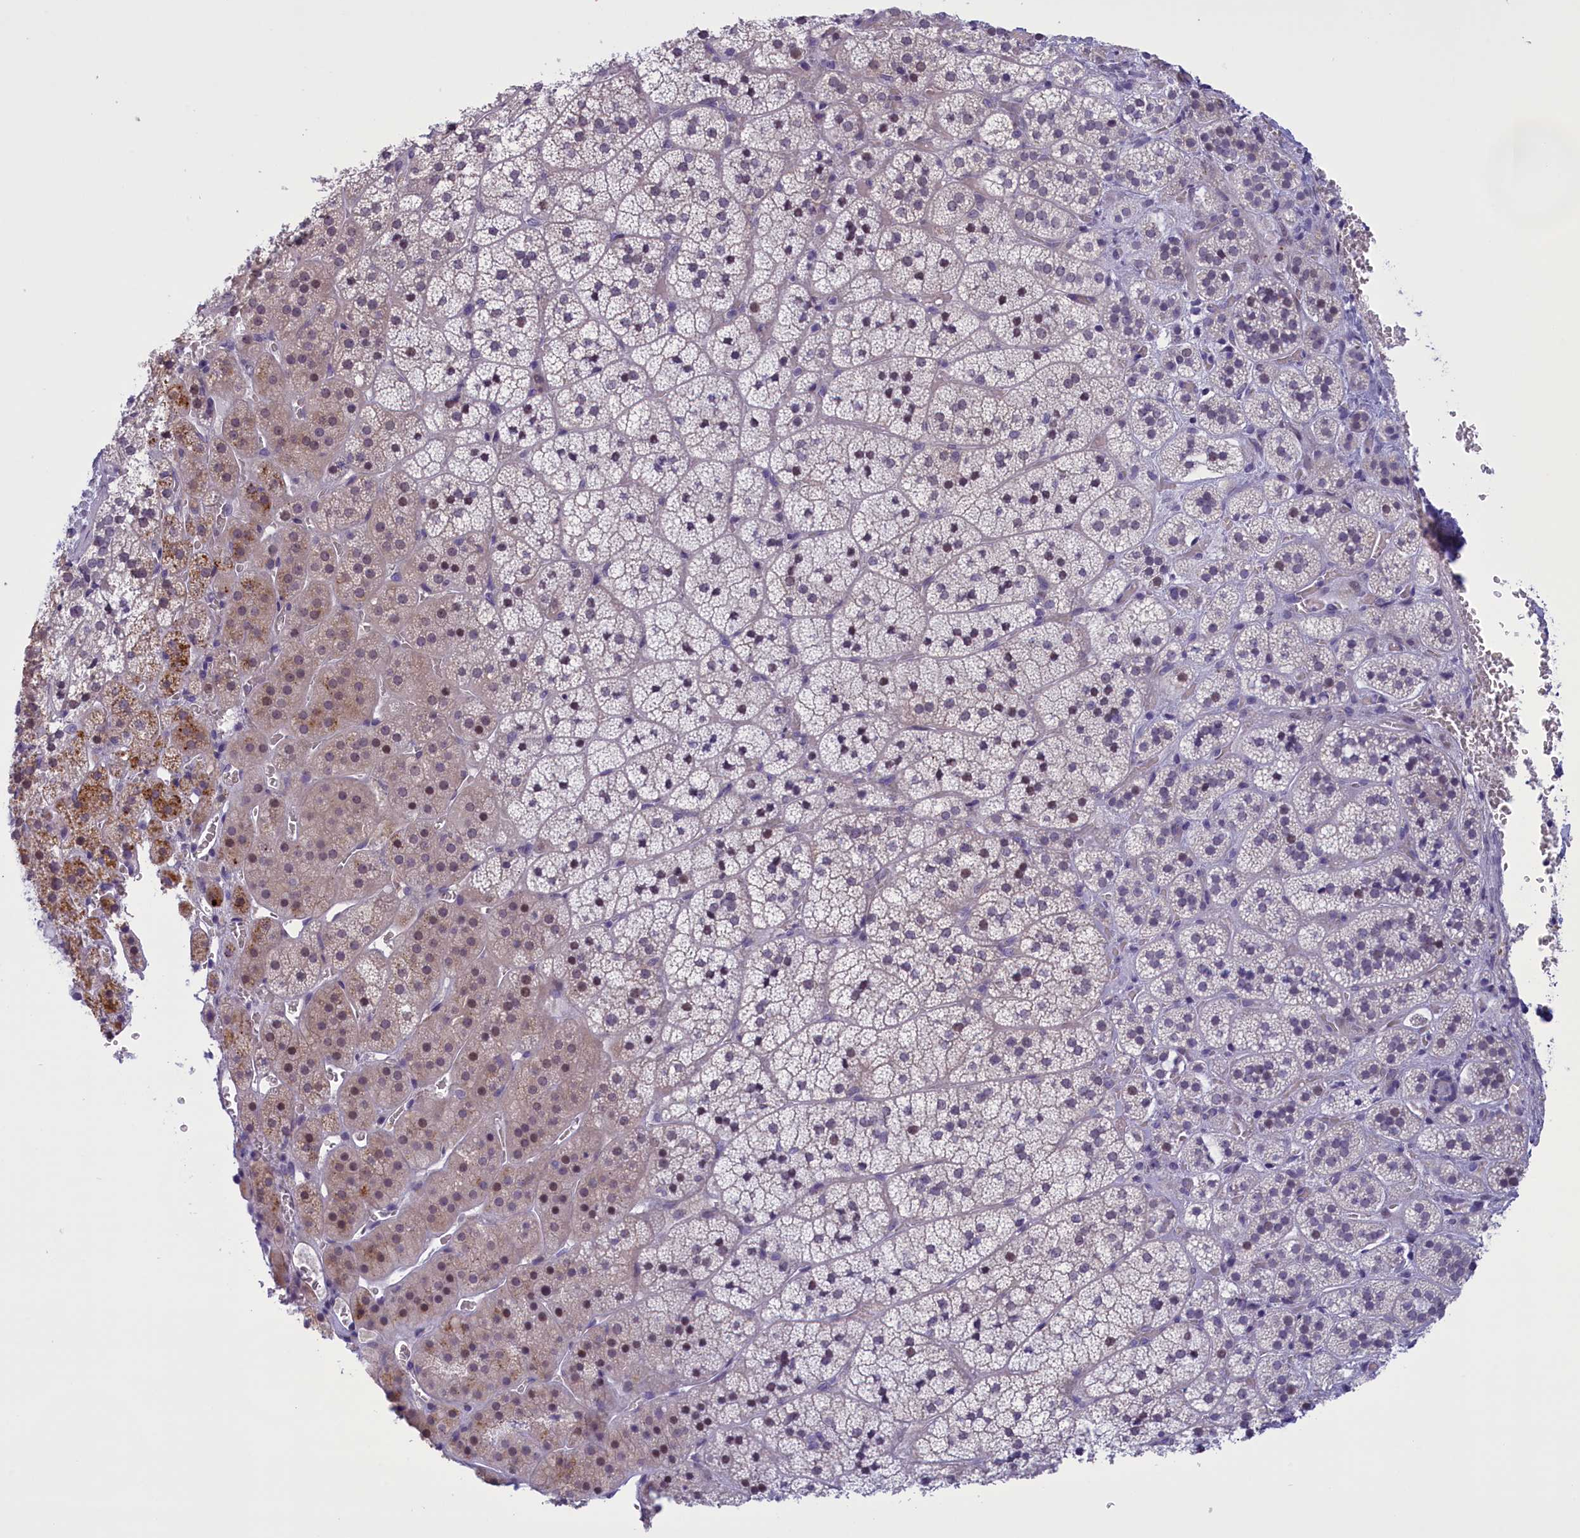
{"staining": {"intensity": "weak", "quantity": "<25%", "location": "cytoplasmic/membranous,nuclear"}, "tissue": "adrenal gland", "cell_type": "Glandular cells", "image_type": "normal", "snomed": [{"axis": "morphology", "description": "Normal tissue, NOS"}, {"axis": "topography", "description": "Adrenal gland"}], "caption": "An image of adrenal gland stained for a protein displays no brown staining in glandular cells.", "gene": "ELOA2", "patient": {"sex": "female", "age": 44}}